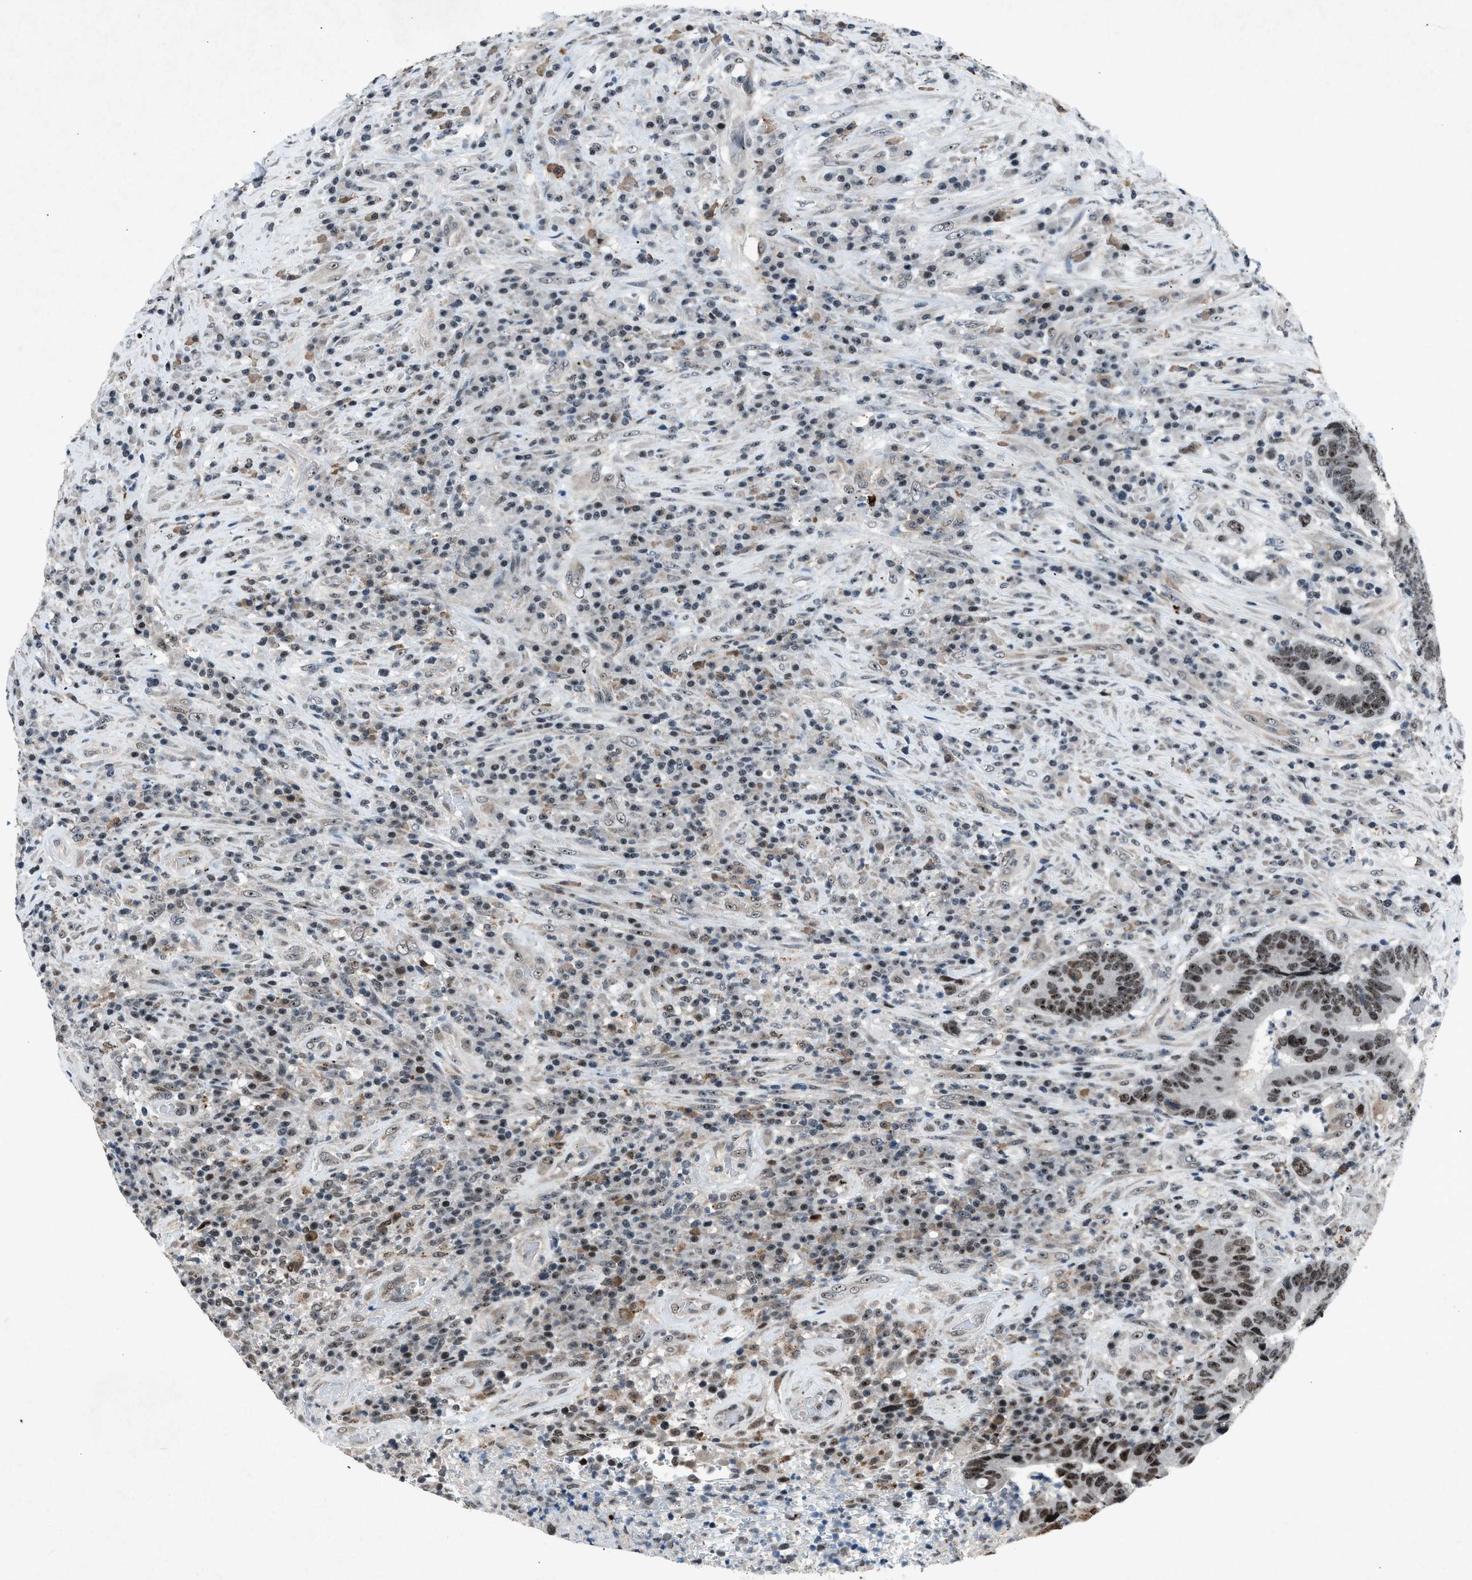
{"staining": {"intensity": "moderate", "quantity": ">75%", "location": "nuclear"}, "tissue": "colorectal cancer", "cell_type": "Tumor cells", "image_type": "cancer", "snomed": [{"axis": "morphology", "description": "Adenocarcinoma, NOS"}, {"axis": "topography", "description": "Rectum"}], "caption": "Protein staining of adenocarcinoma (colorectal) tissue shows moderate nuclear positivity in approximately >75% of tumor cells.", "gene": "ADCY1", "patient": {"sex": "female", "age": 89}}